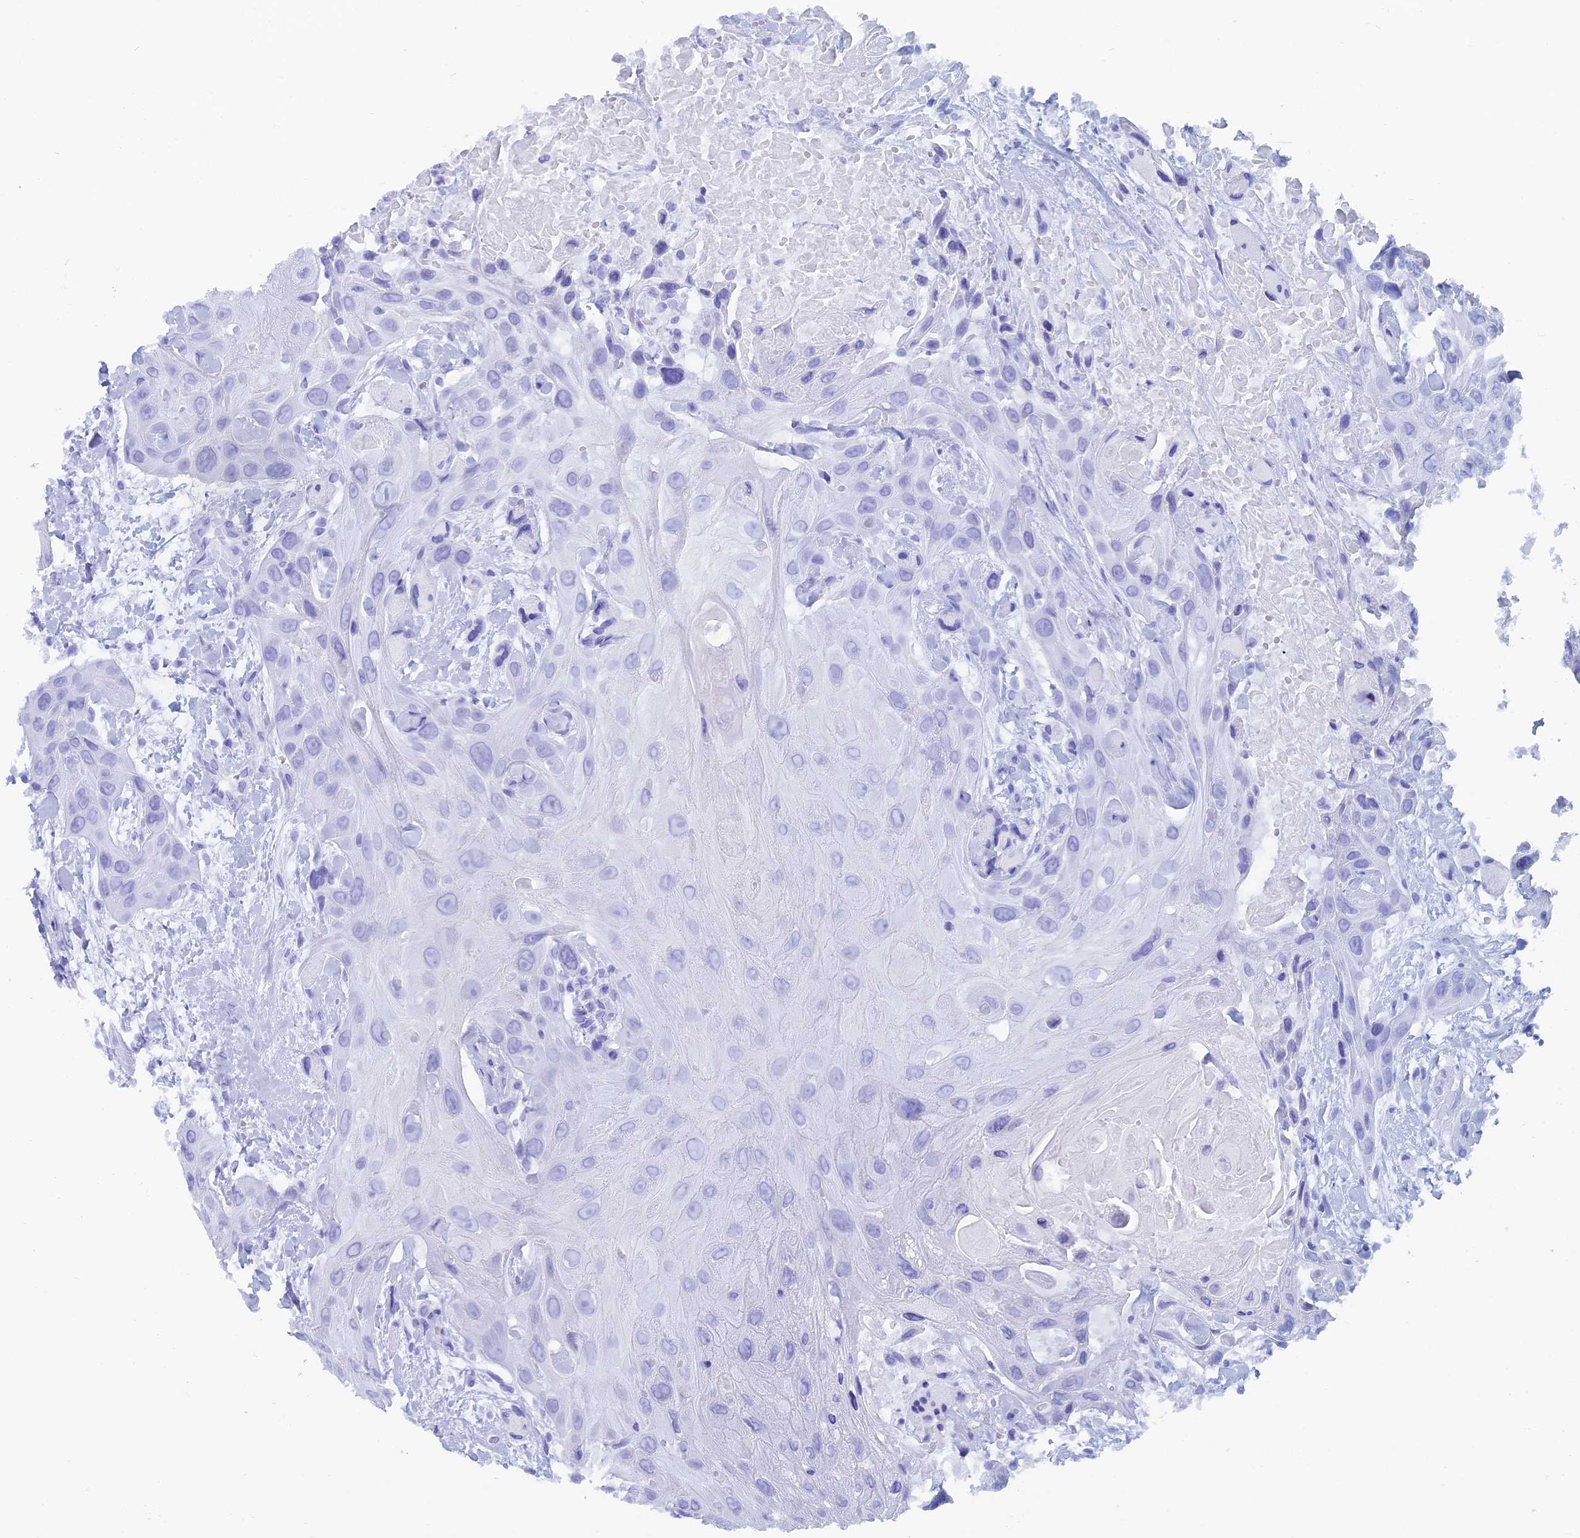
{"staining": {"intensity": "negative", "quantity": "none", "location": "none"}, "tissue": "head and neck cancer", "cell_type": "Tumor cells", "image_type": "cancer", "snomed": [{"axis": "morphology", "description": "Squamous cell carcinoma, NOS"}, {"axis": "topography", "description": "Head-Neck"}], "caption": "The histopathology image shows no significant positivity in tumor cells of head and neck cancer.", "gene": "CAPS", "patient": {"sex": "male", "age": 81}}